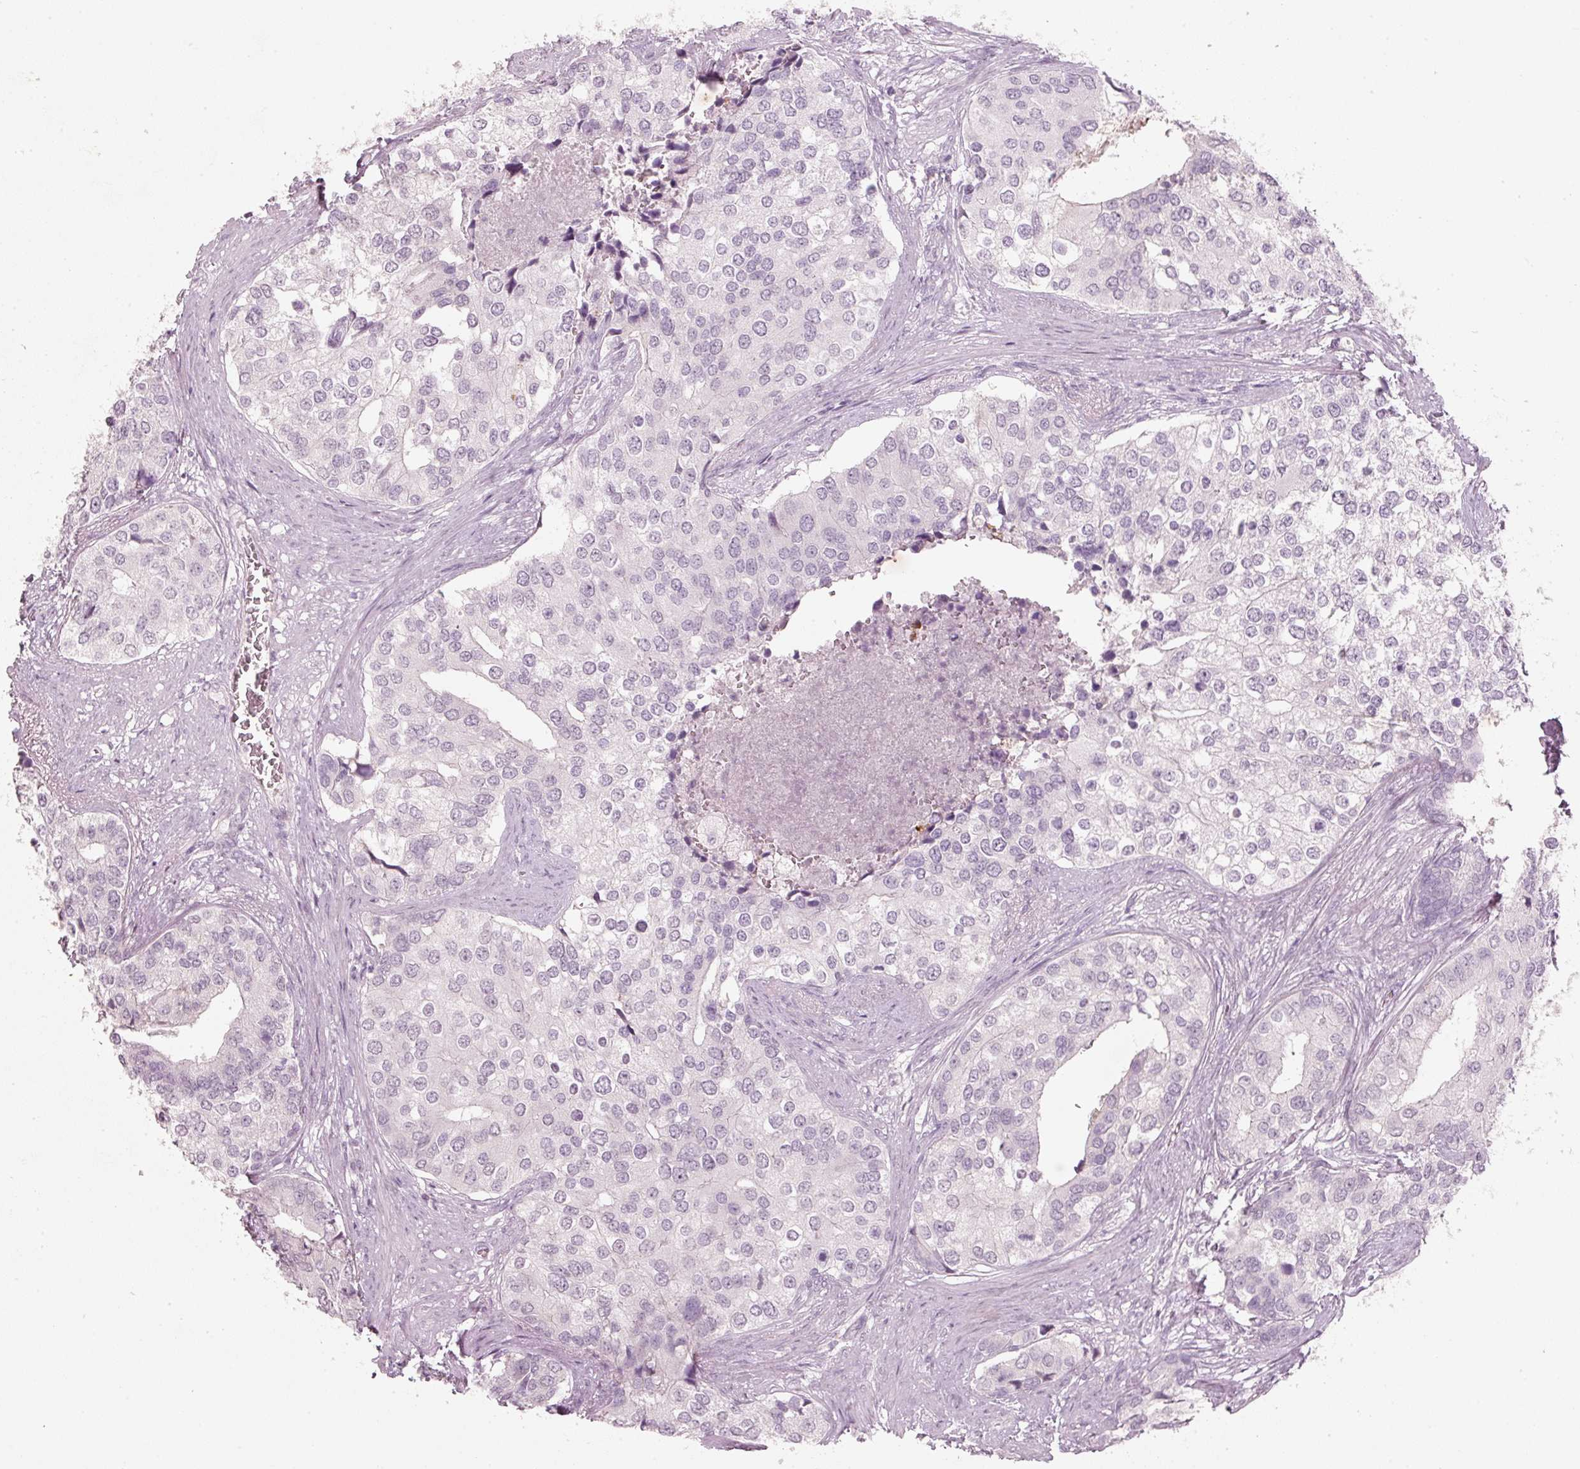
{"staining": {"intensity": "negative", "quantity": "none", "location": "none"}, "tissue": "prostate cancer", "cell_type": "Tumor cells", "image_type": "cancer", "snomed": [{"axis": "morphology", "description": "Adenocarcinoma, High grade"}, {"axis": "topography", "description": "Prostate"}], "caption": "The immunohistochemistry (IHC) photomicrograph has no significant staining in tumor cells of prostate cancer tissue. (Brightfield microscopy of DAB IHC at high magnification).", "gene": "STEAP1", "patient": {"sex": "male", "age": 62}}